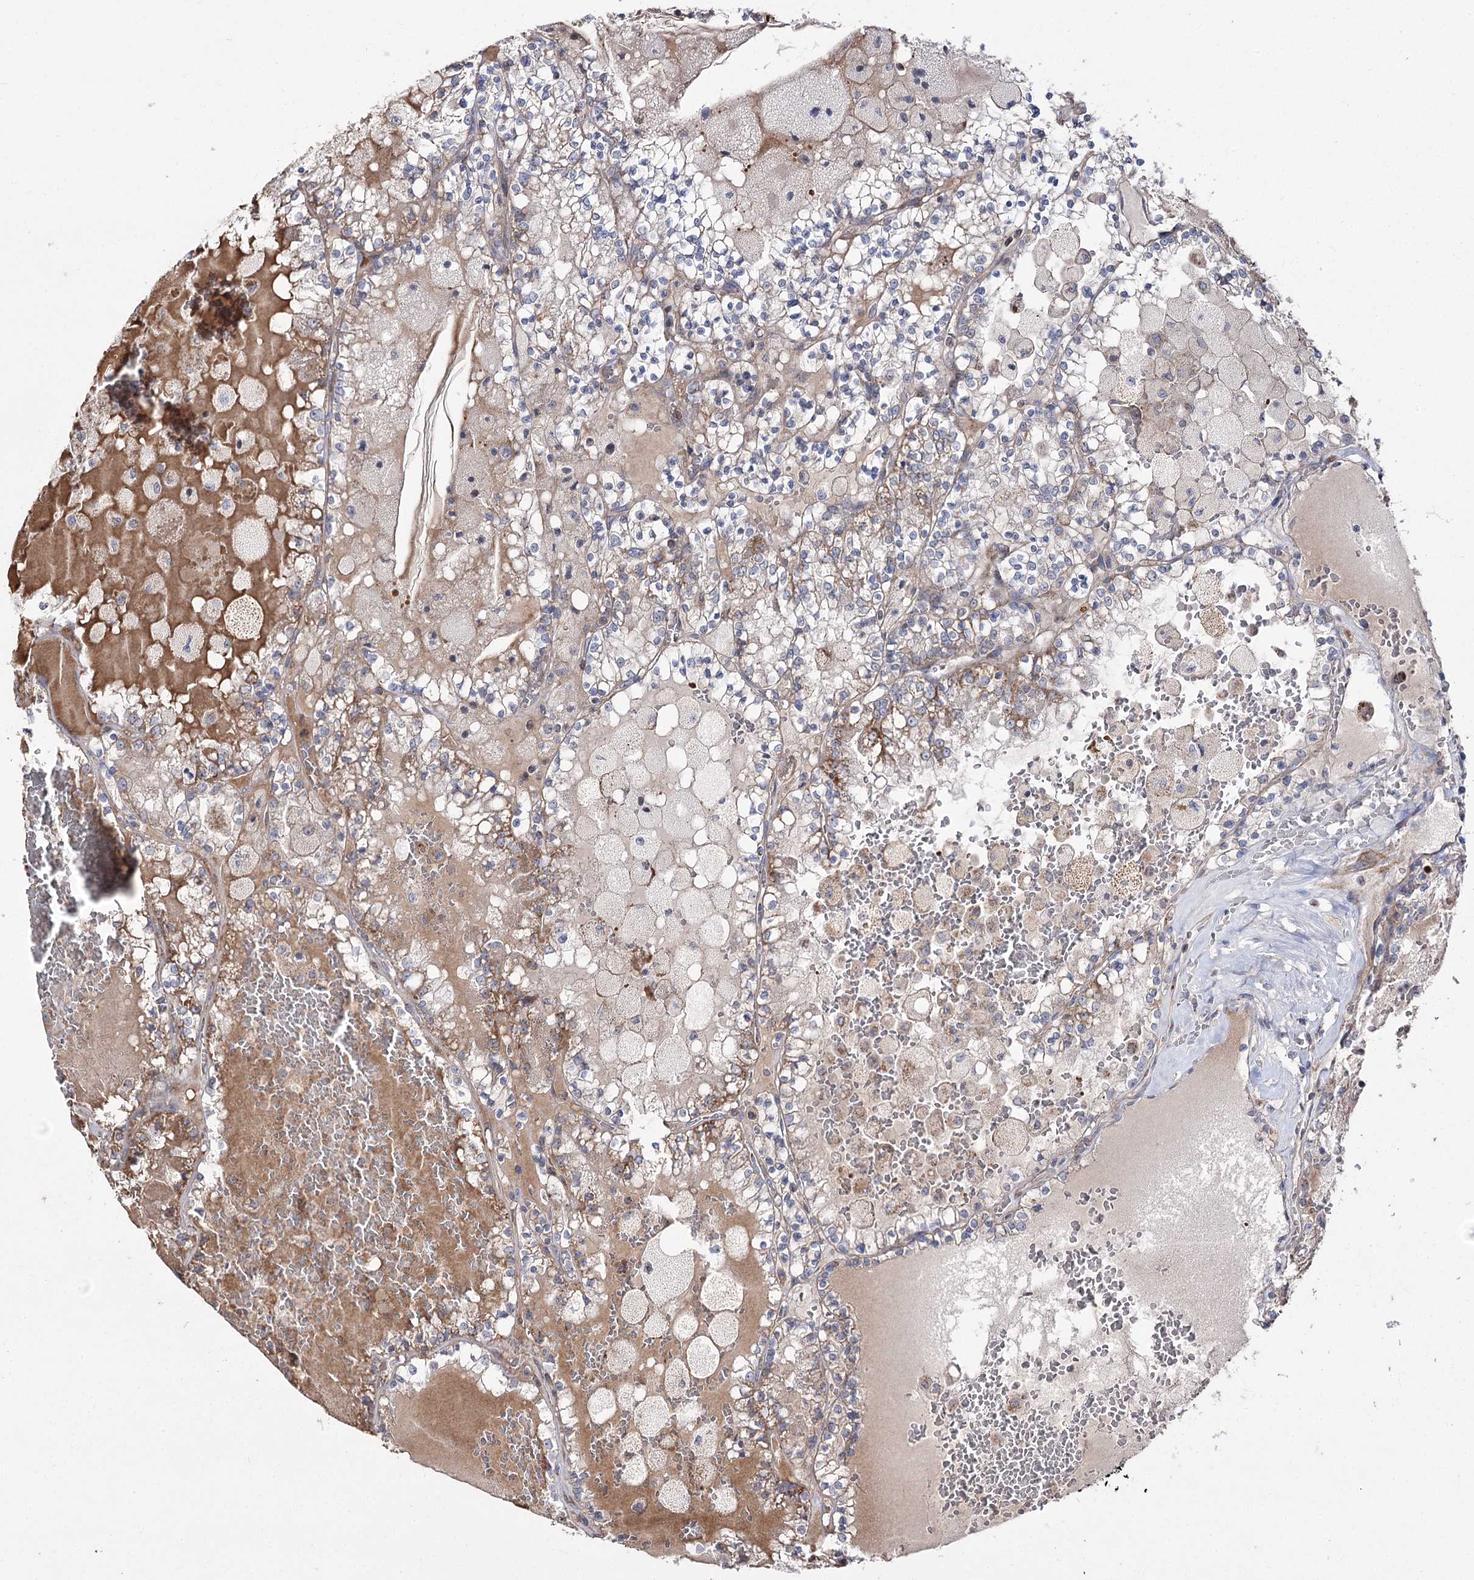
{"staining": {"intensity": "weak", "quantity": "<25%", "location": "cytoplasmic/membranous"}, "tissue": "renal cancer", "cell_type": "Tumor cells", "image_type": "cancer", "snomed": [{"axis": "morphology", "description": "Adenocarcinoma, NOS"}, {"axis": "topography", "description": "Kidney"}], "caption": "Renal cancer was stained to show a protein in brown. There is no significant staining in tumor cells.", "gene": "NADK2", "patient": {"sex": "female", "age": 56}}